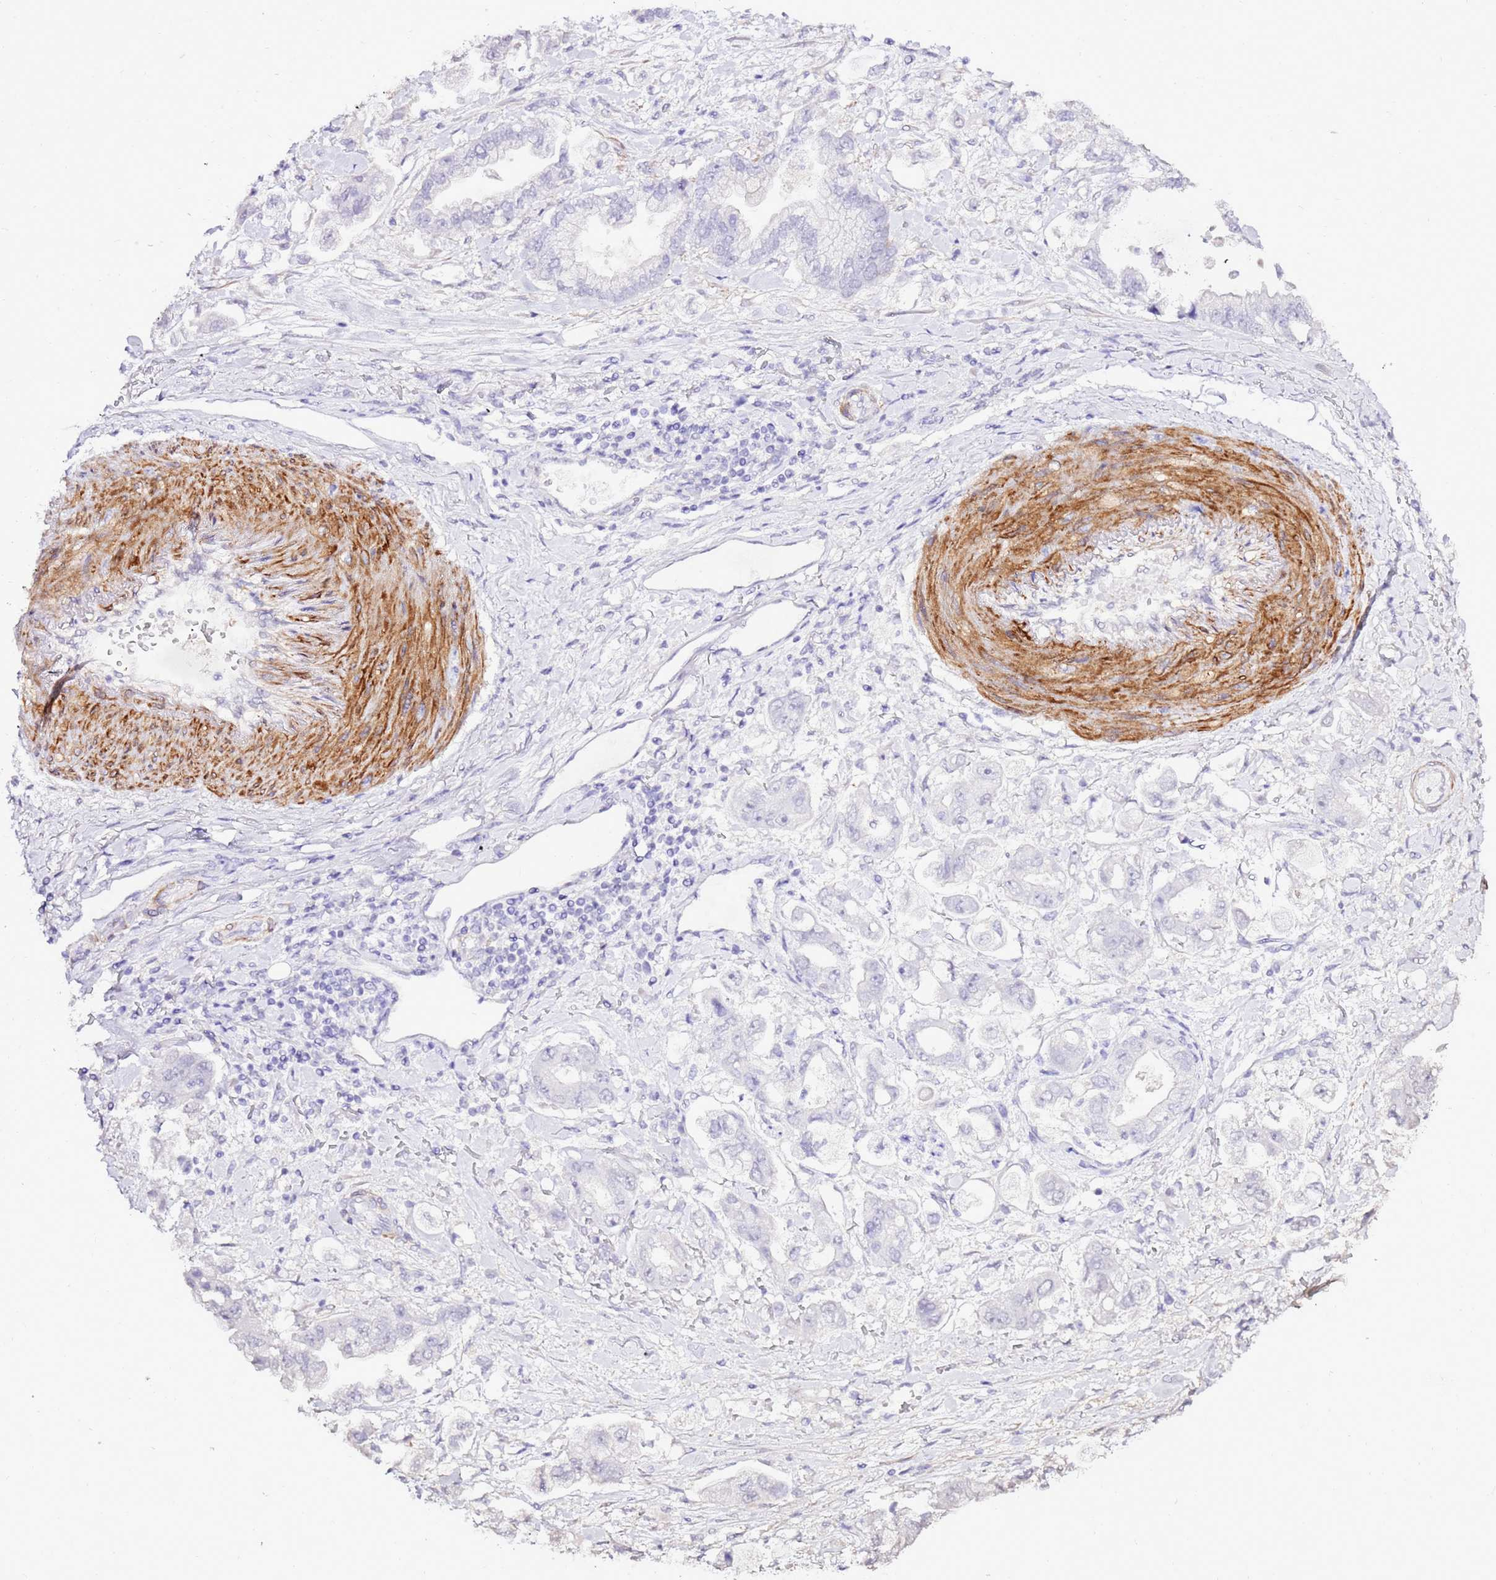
{"staining": {"intensity": "negative", "quantity": "none", "location": "none"}, "tissue": "stomach cancer", "cell_type": "Tumor cells", "image_type": "cancer", "snomed": [{"axis": "morphology", "description": "Adenocarcinoma, NOS"}, {"axis": "topography", "description": "Stomach"}], "caption": "DAB (3,3'-diaminobenzidine) immunohistochemical staining of human stomach cancer (adenocarcinoma) reveals no significant positivity in tumor cells. The staining is performed using DAB brown chromogen with nuclei counter-stained in using hematoxylin.", "gene": "ART5", "patient": {"sex": "male", "age": 62}}